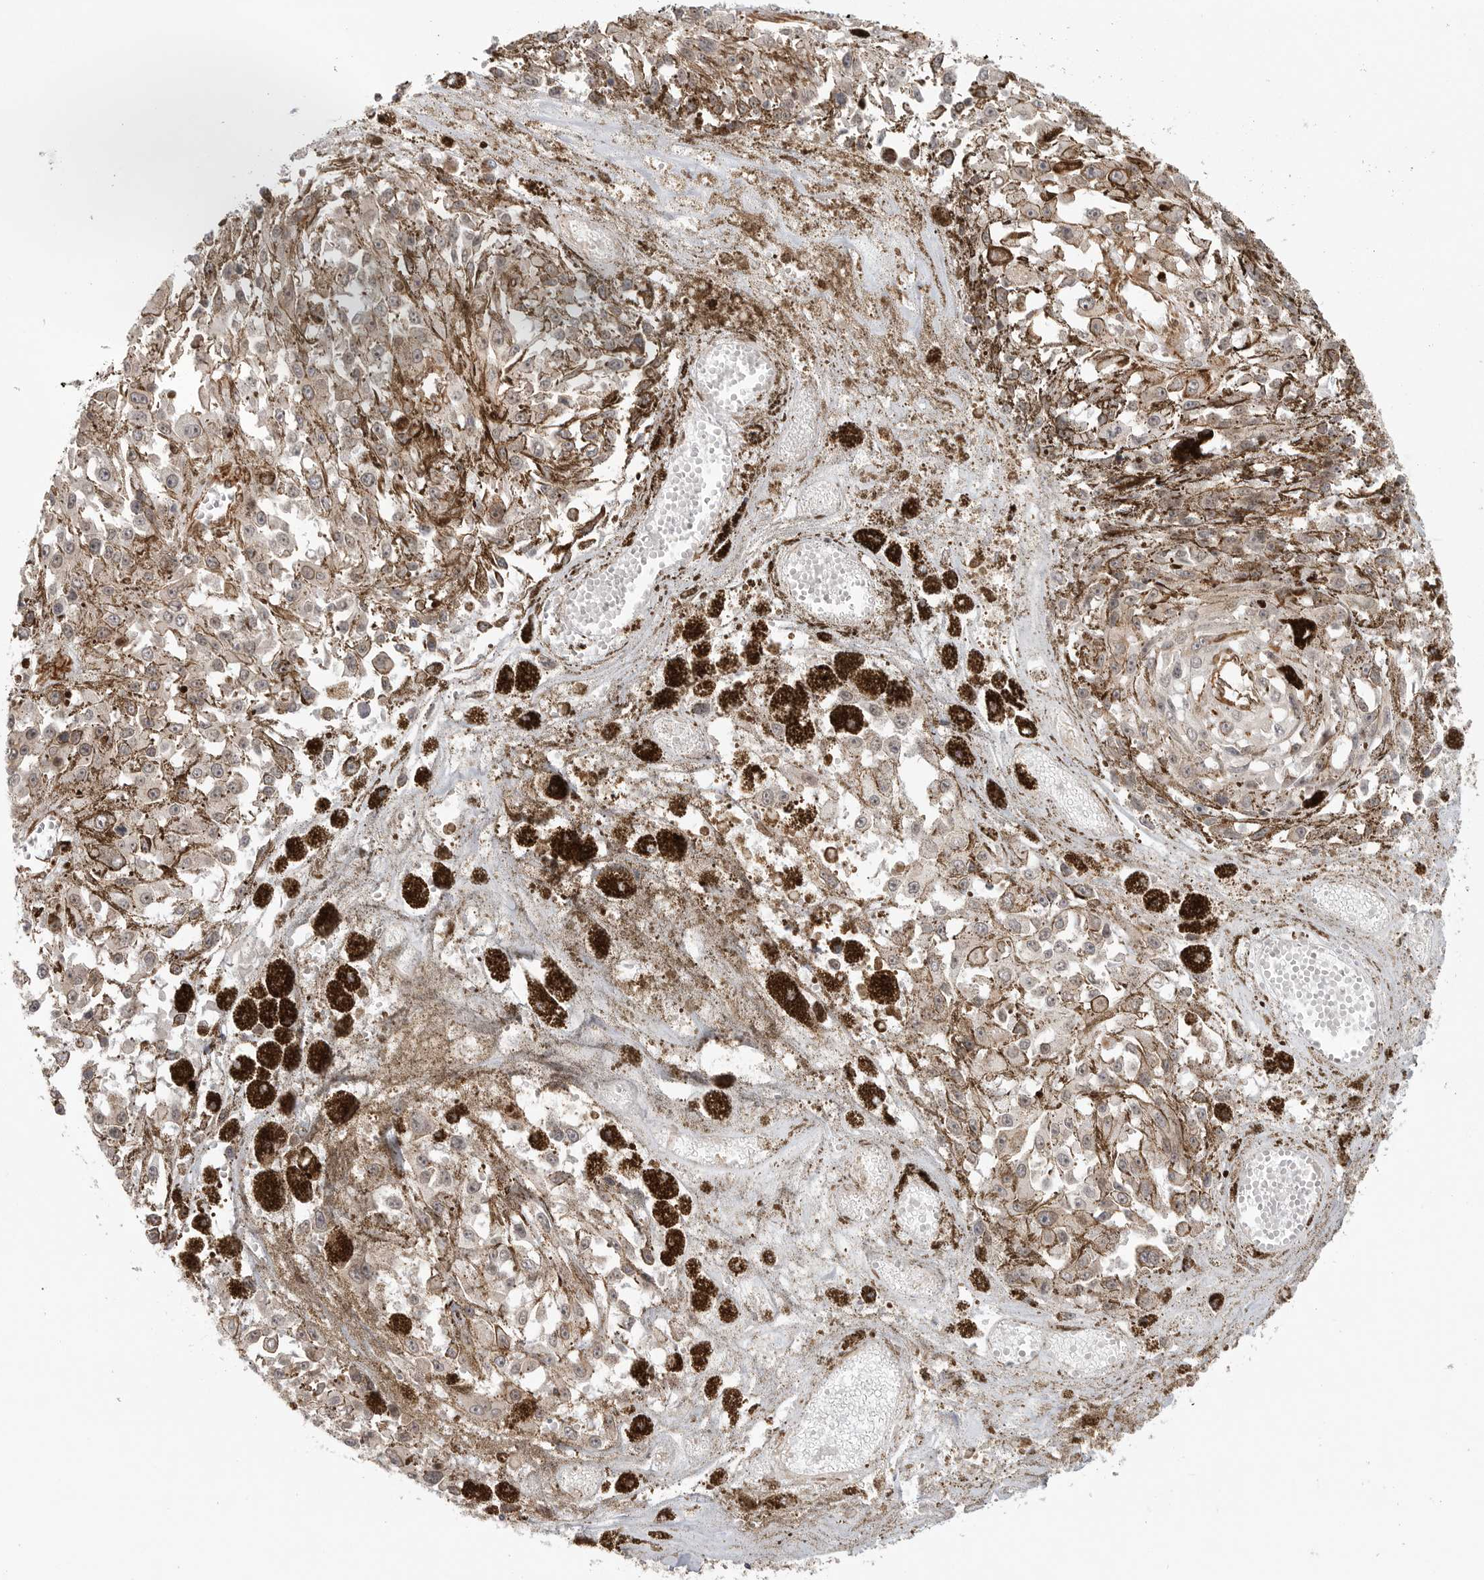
{"staining": {"intensity": "negative", "quantity": "none", "location": "none"}, "tissue": "melanoma", "cell_type": "Tumor cells", "image_type": "cancer", "snomed": [{"axis": "morphology", "description": "Malignant melanoma, Metastatic site"}, {"axis": "topography", "description": "Lymph node"}], "caption": "Immunohistochemical staining of human melanoma exhibits no significant expression in tumor cells.", "gene": "ATOH7", "patient": {"sex": "male", "age": 59}}